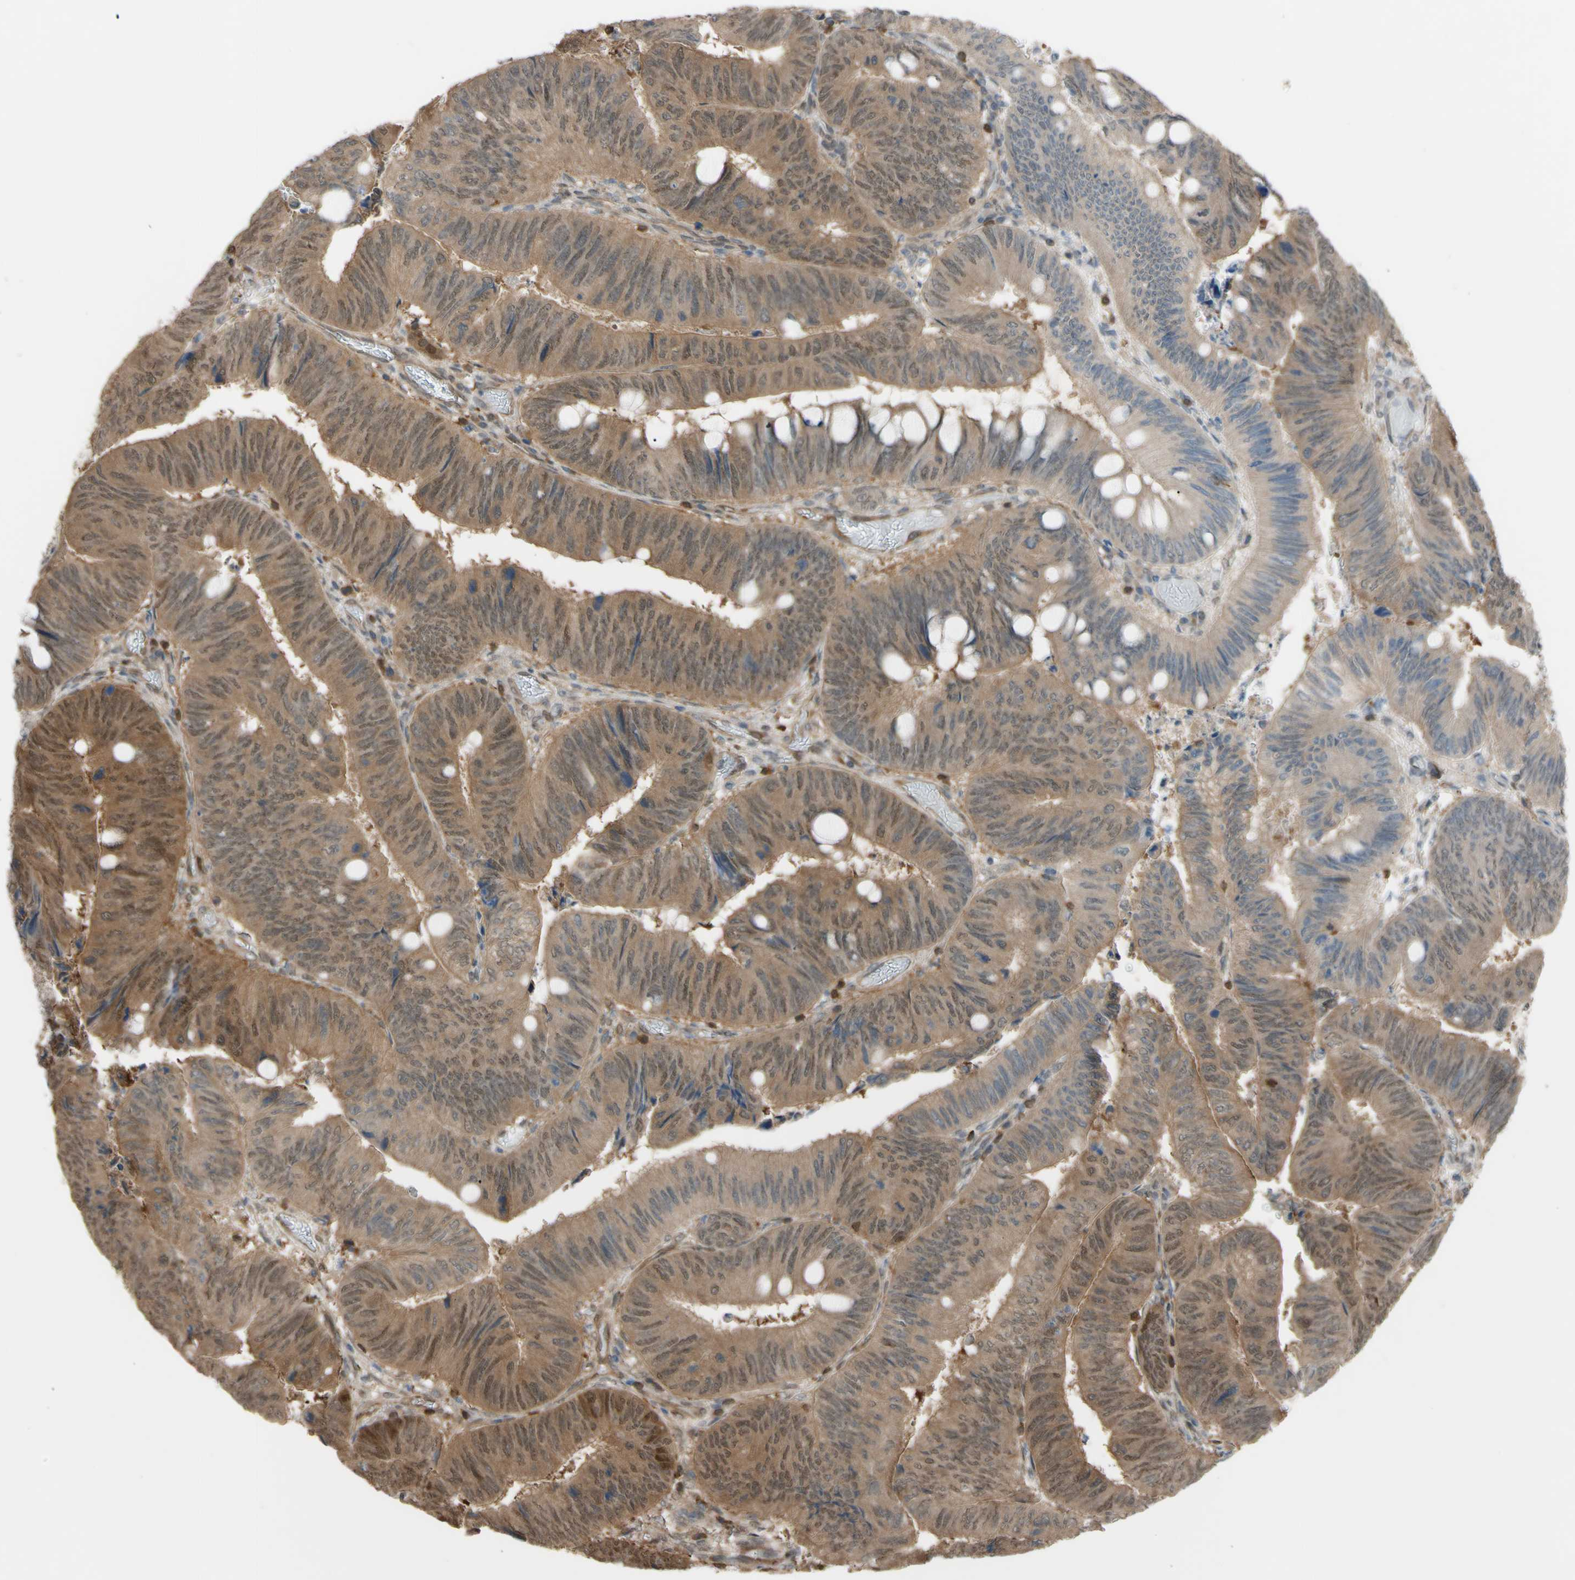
{"staining": {"intensity": "moderate", "quantity": ">75%", "location": "cytoplasmic/membranous"}, "tissue": "colorectal cancer", "cell_type": "Tumor cells", "image_type": "cancer", "snomed": [{"axis": "morphology", "description": "Normal tissue, NOS"}, {"axis": "morphology", "description": "Adenocarcinoma, NOS"}, {"axis": "topography", "description": "Rectum"}, {"axis": "topography", "description": "Peripheral nerve tissue"}], "caption": "Adenocarcinoma (colorectal) stained with a brown dye displays moderate cytoplasmic/membranous positive positivity in about >75% of tumor cells.", "gene": "YWHAQ", "patient": {"sex": "male", "age": 92}}